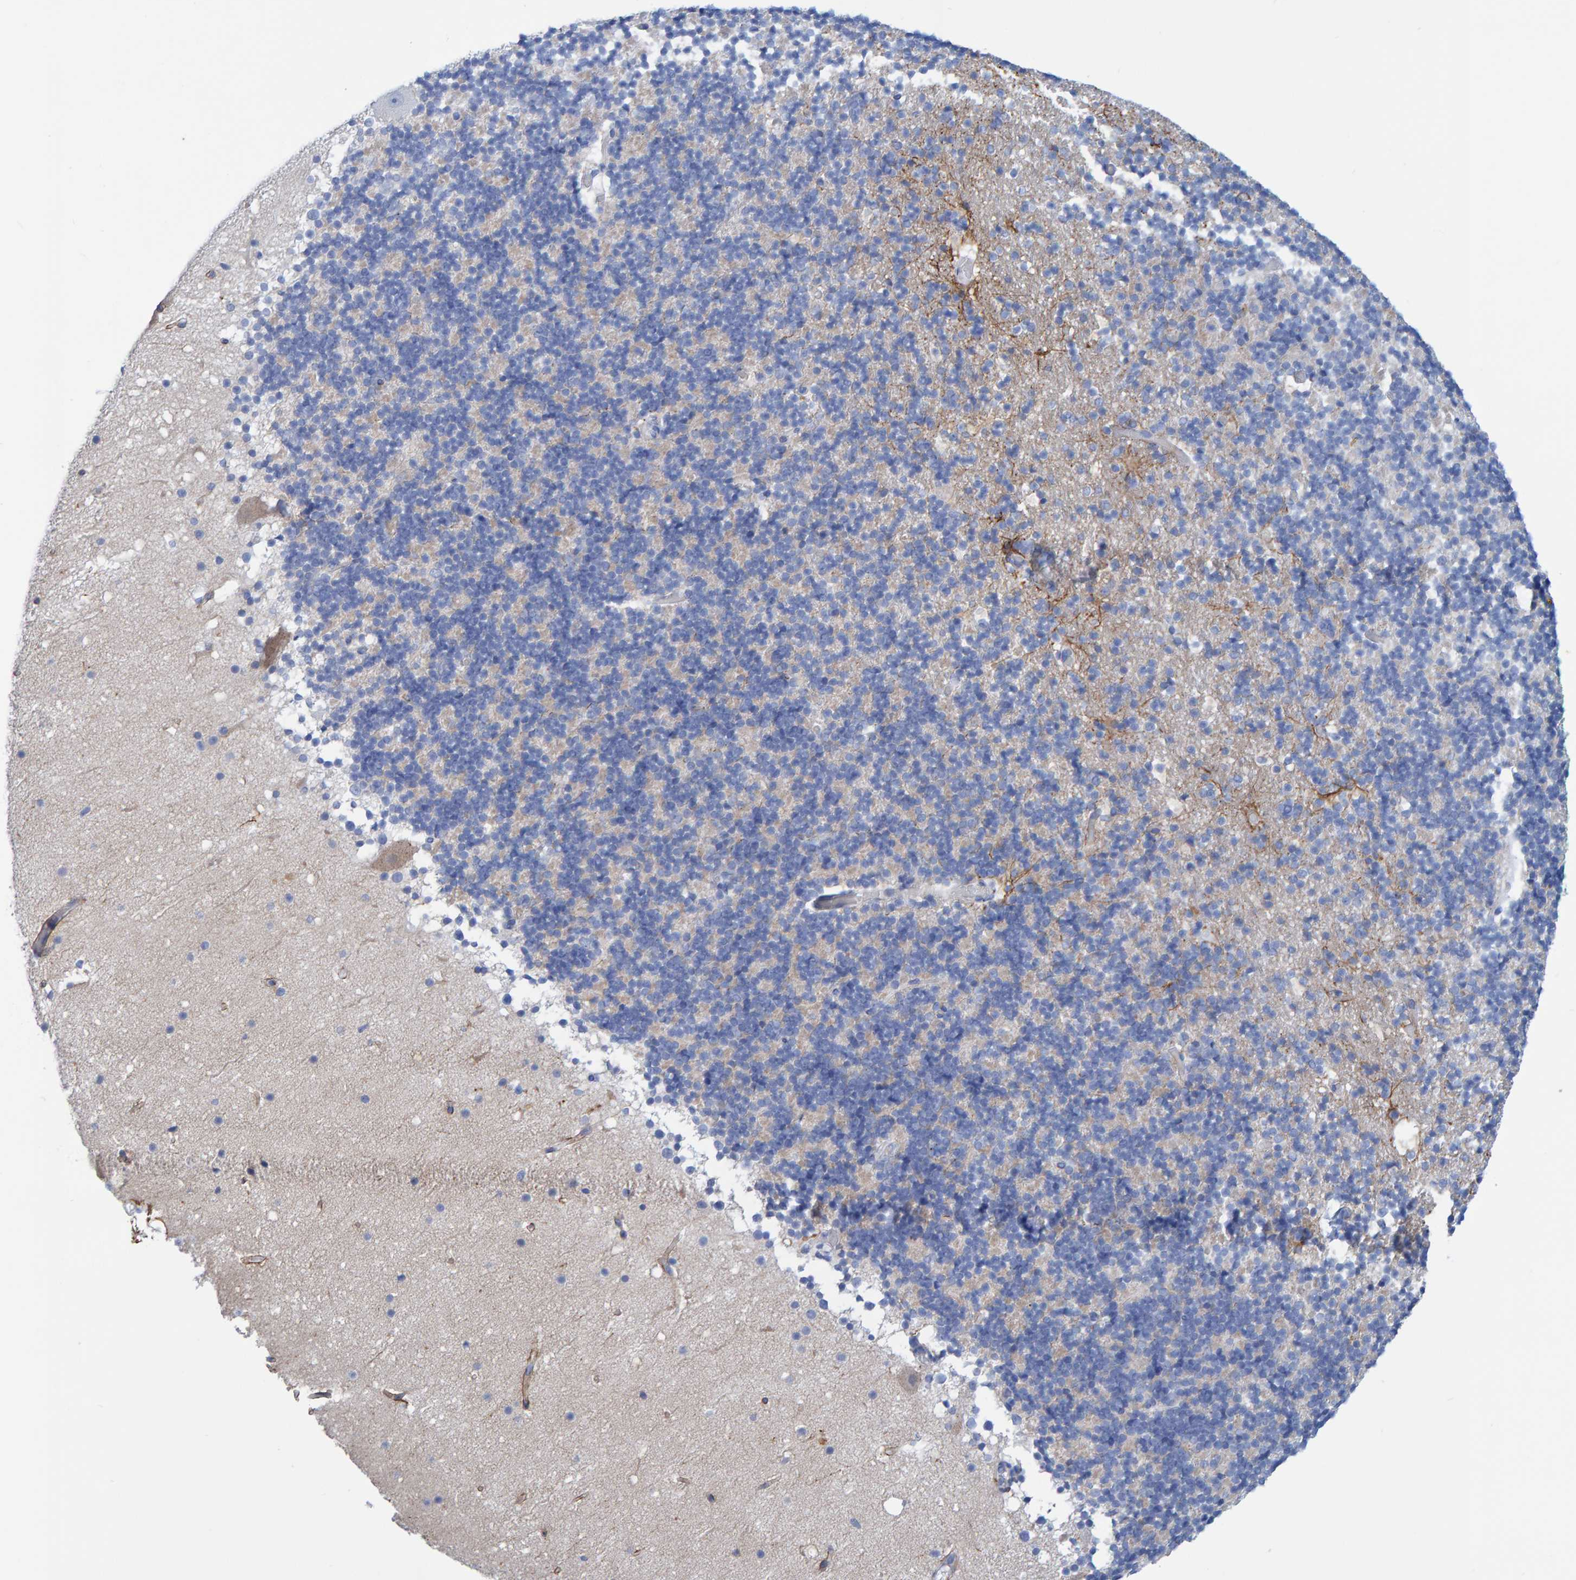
{"staining": {"intensity": "negative", "quantity": "none", "location": "none"}, "tissue": "cerebellum", "cell_type": "Cells in granular layer", "image_type": "normal", "snomed": [{"axis": "morphology", "description": "Normal tissue, NOS"}, {"axis": "topography", "description": "Cerebellum"}], "caption": "A high-resolution histopathology image shows immunohistochemistry (IHC) staining of unremarkable cerebellum, which exhibits no significant expression in cells in granular layer. (Brightfield microscopy of DAB (3,3'-diaminobenzidine) immunohistochemistry (IHC) at high magnification).", "gene": "JAKMIP3", "patient": {"sex": "male", "age": 57}}